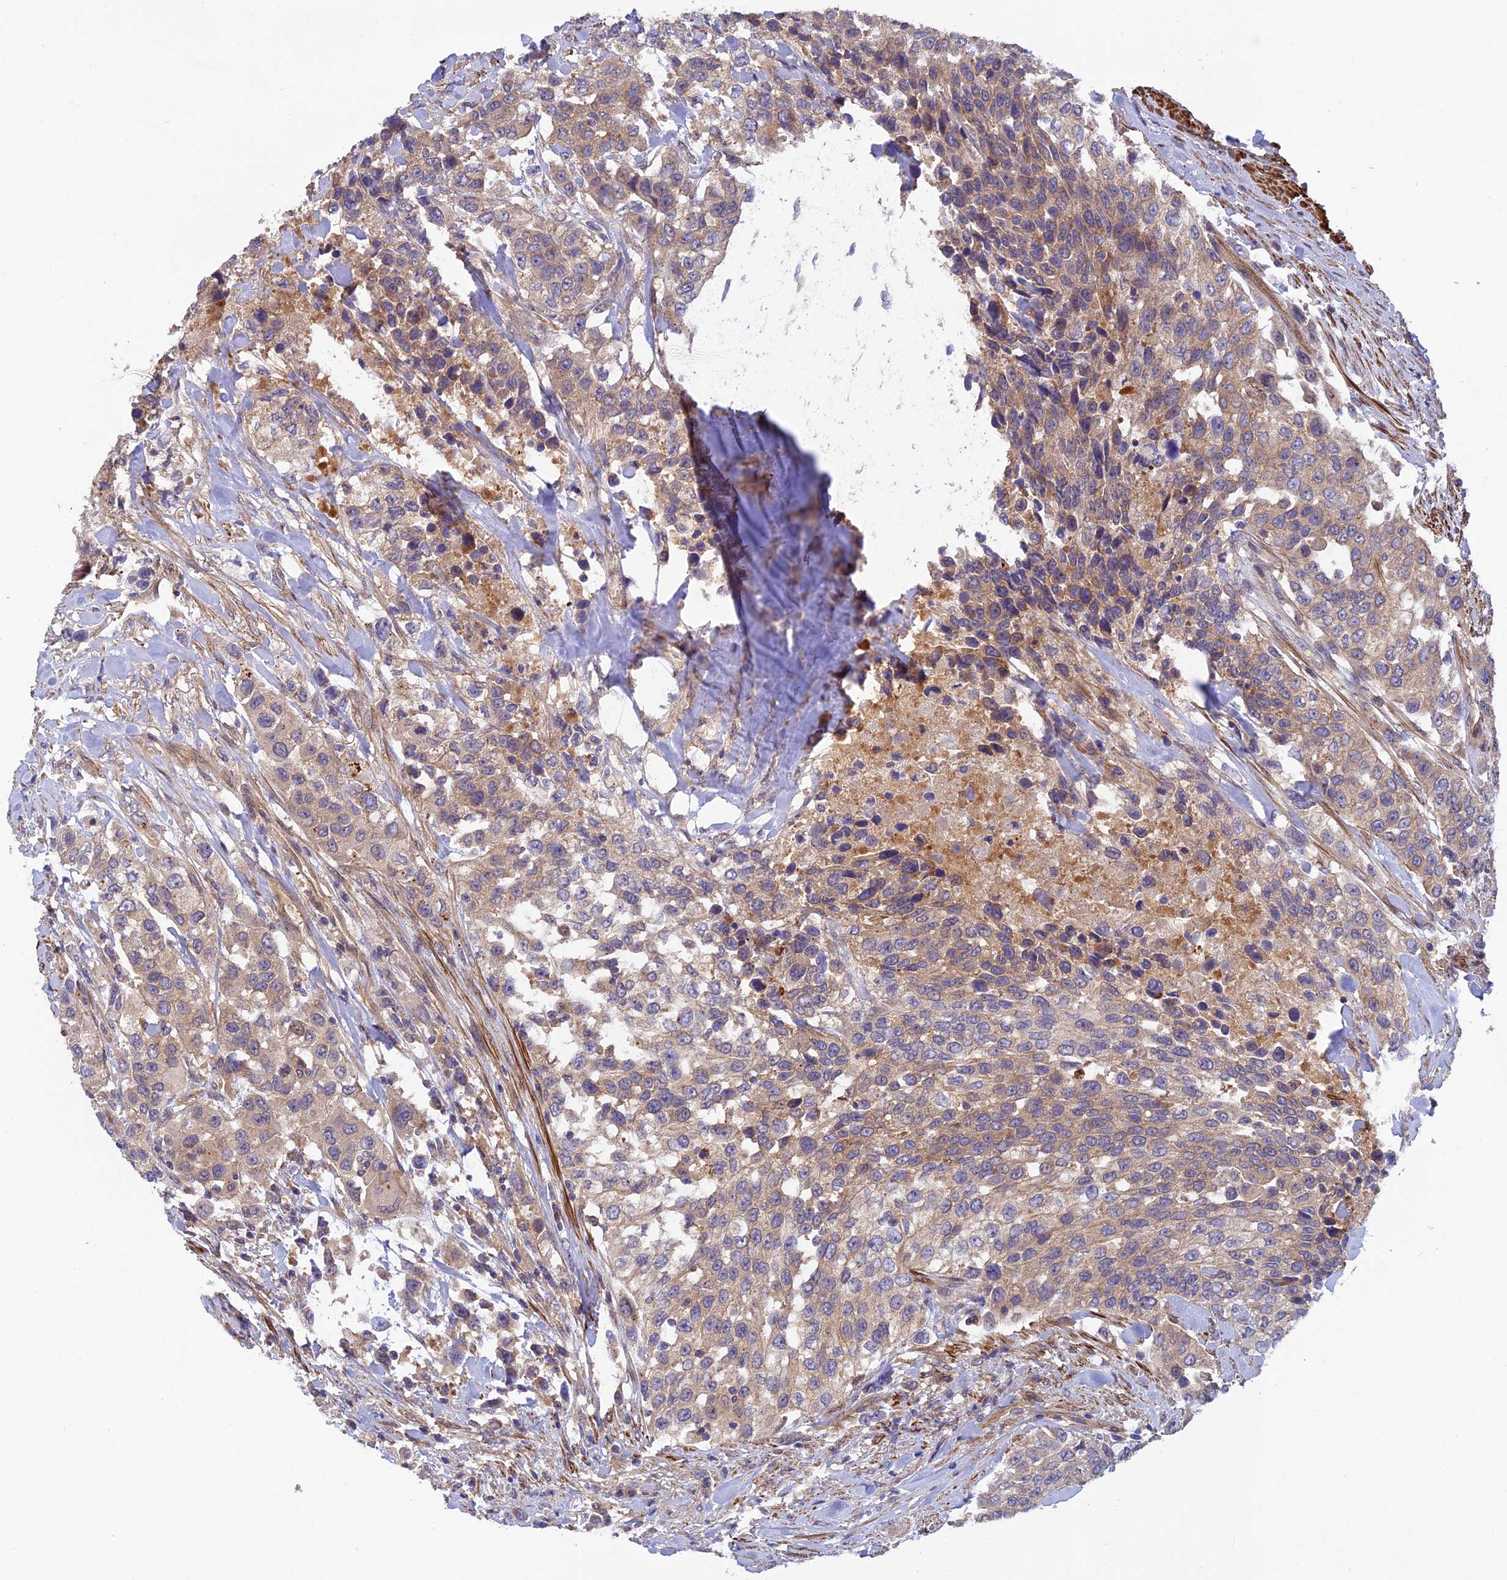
{"staining": {"intensity": "moderate", "quantity": ">75%", "location": "cytoplasmic/membranous"}, "tissue": "urothelial cancer", "cell_type": "Tumor cells", "image_type": "cancer", "snomed": [{"axis": "morphology", "description": "Urothelial carcinoma, High grade"}, {"axis": "topography", "description": "Urinary bladder"}], "caption": "IHC micrograph of neoplastic tissue: urothelial cancer stained using IHC displays medium levels of moderate protein expression localized specifically in the cytoplasmic/membranous of tumor cells, appearing as a cytoplasmic/membranous brown color.", "gene": "ADAMTS15", "patient": {"sex": "female", "age": 80}}